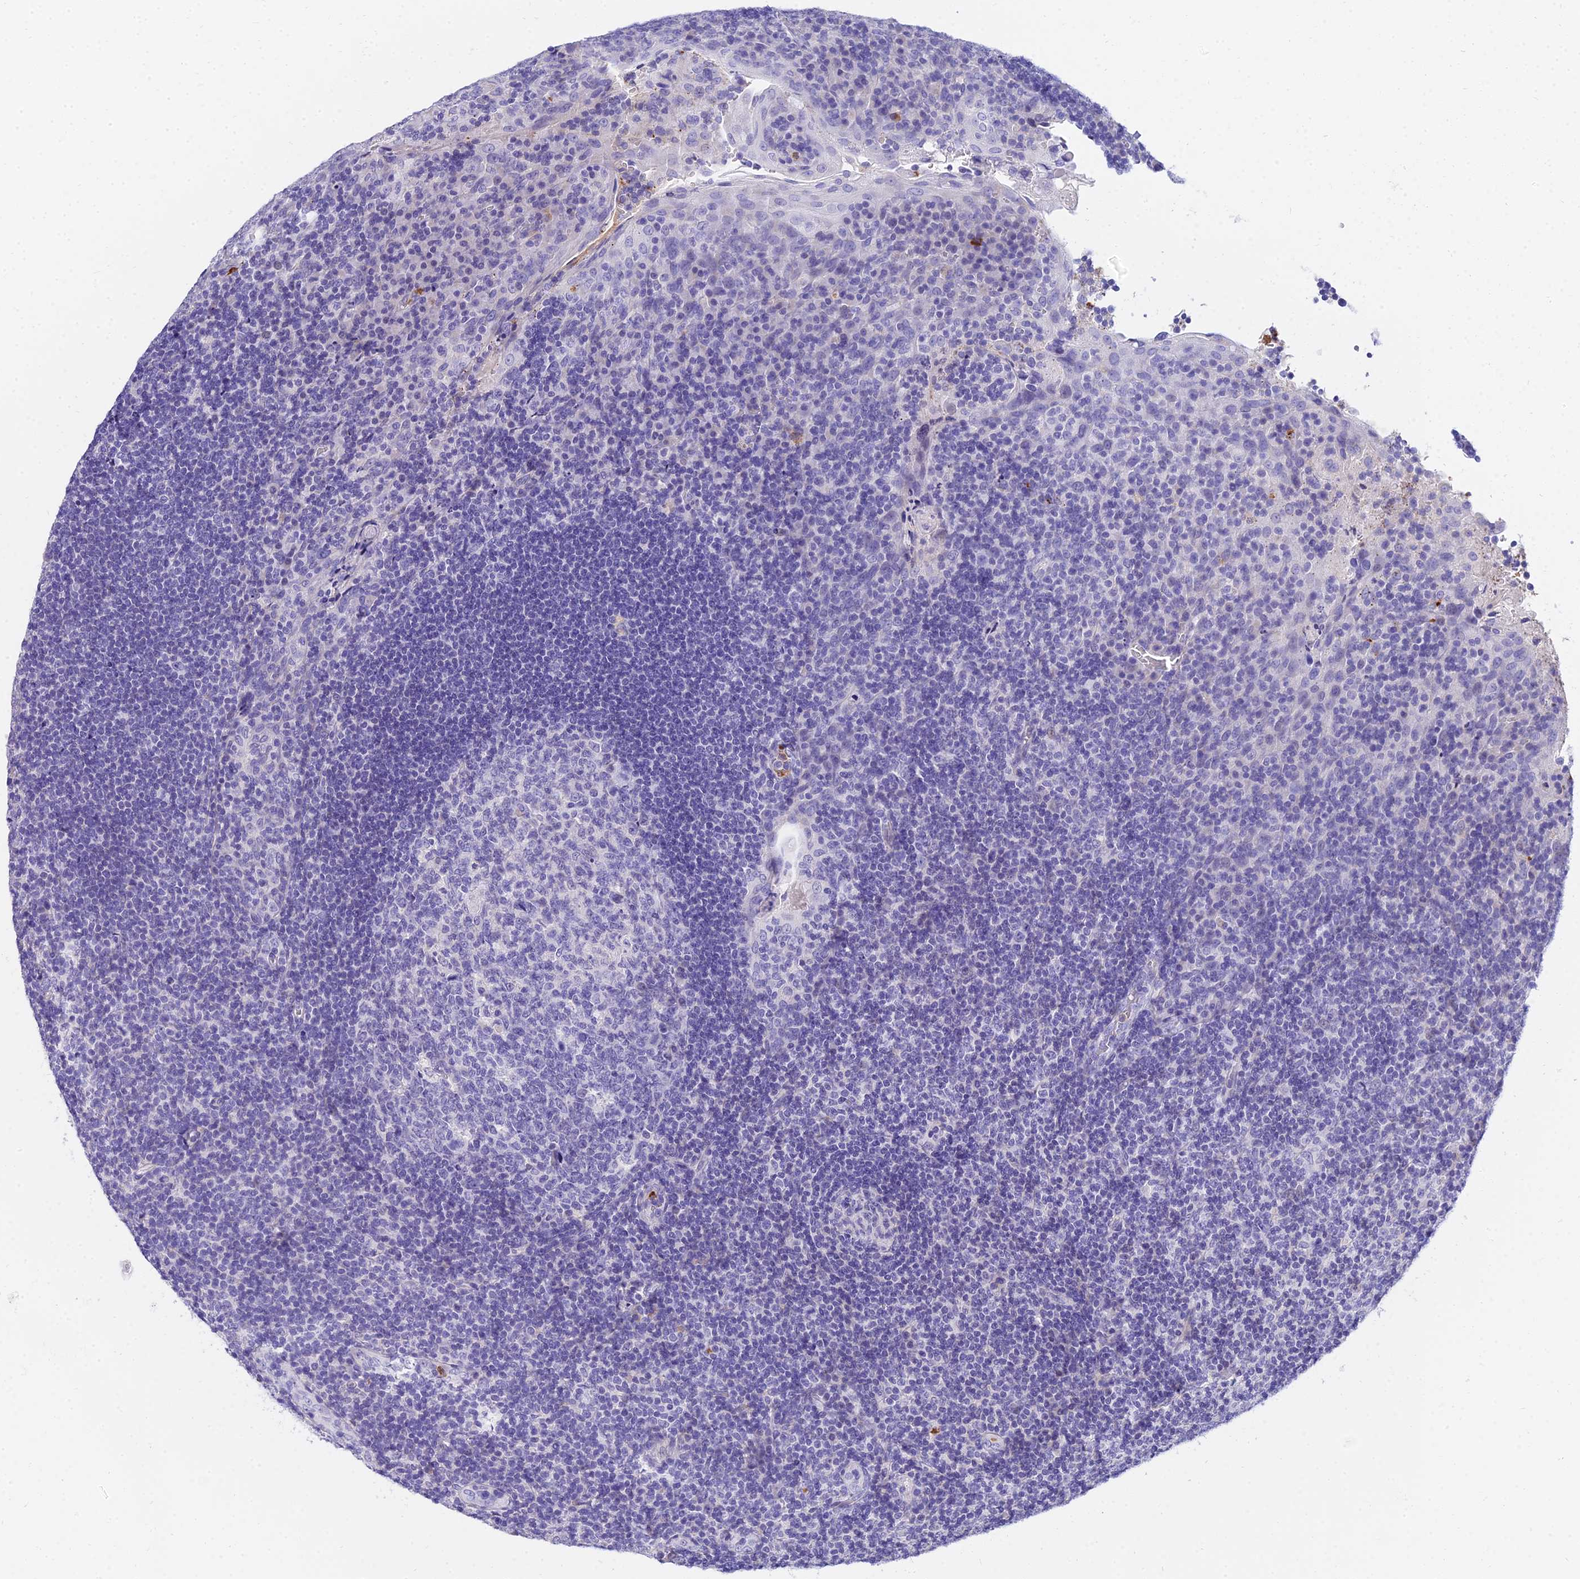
{"staining": {"intensity": "negative", "quantity": "none", "location": "none"}, "tissue": "tonsil", "cell_type": "Germinal center cells", "image_type": "normal", "snomed": [{"axis": "morphology", "description": "Normal tissue, NOS"}, {"axis": "topography", "description": "Tonsil"}], "caption": "This image is of unremarkable tonsil stained with IHC to label a protein in brown with the nuclei are counter-stained blue. There is no positivity in germinal center cells. The staining is performed using DAB brown chromogen with nuclei counter-stained in using hematoxylin.", "gene": "VWC2L", "patient": {"sex": "male", "age": 17}}